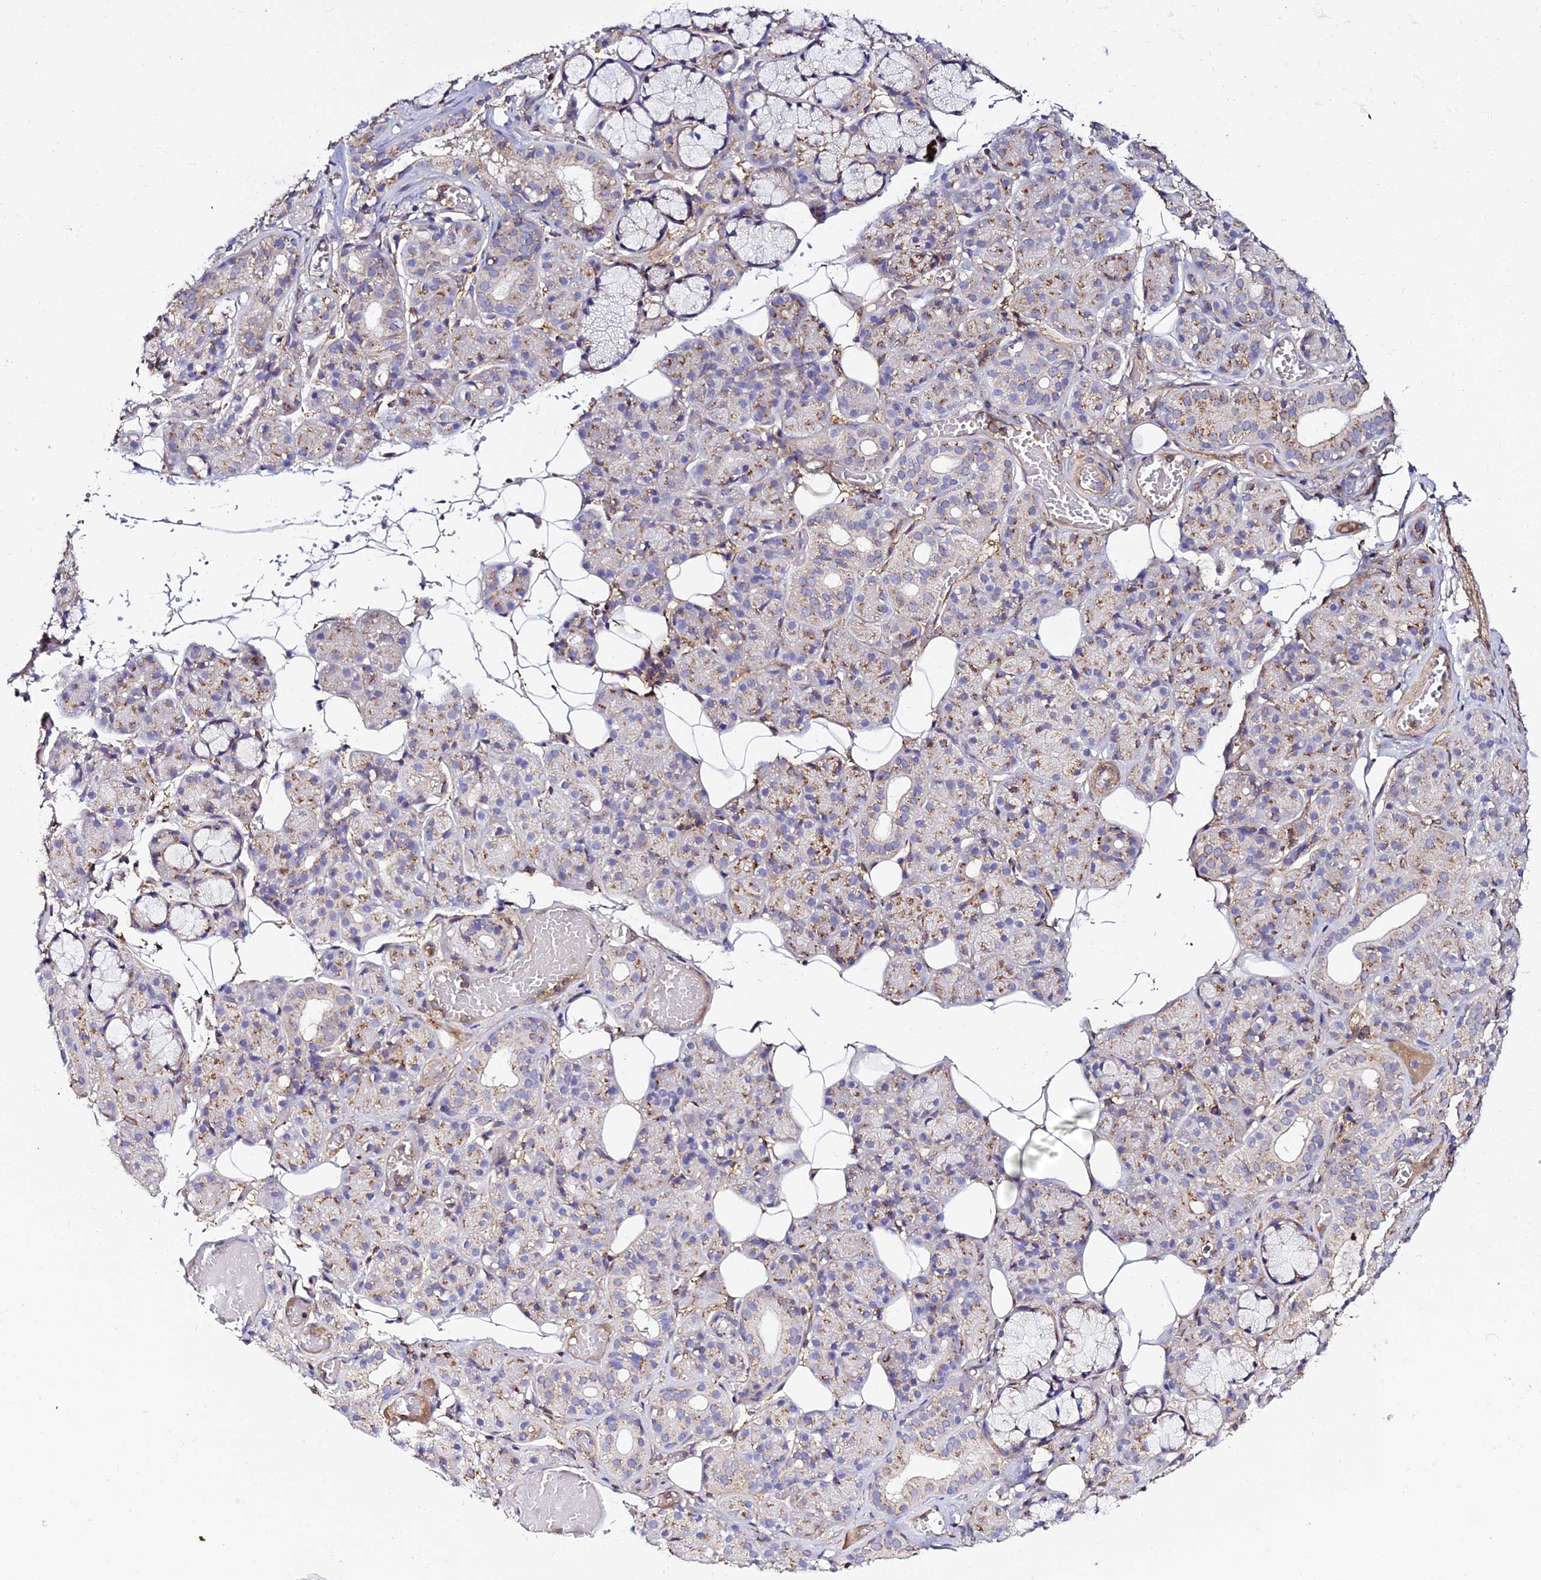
{"staining": {"intensity": "strong", "quantity": "<25%", "location": "cytoplasmic/membranous"}, "tissue": "salivary gland", "cell_type": "Glandular cells", "image_type": "normal", "snomed": [{"axis": "morphology", "description": "Normal tissue, NOS"}, {"axis": "topography", "description": "Salivary gland"}], "caption": "IHC image of unremarkable salivary gland: salivary gland stained using IHC demonstrates medium levels of strong protein expression localized specifically in the cytoplasmic/membranous of glandular cells, appearing as a cytoplasmic/membranous brown color.", "gene": "TRPV2", "patient": {"sex": "male", "age": 63}}